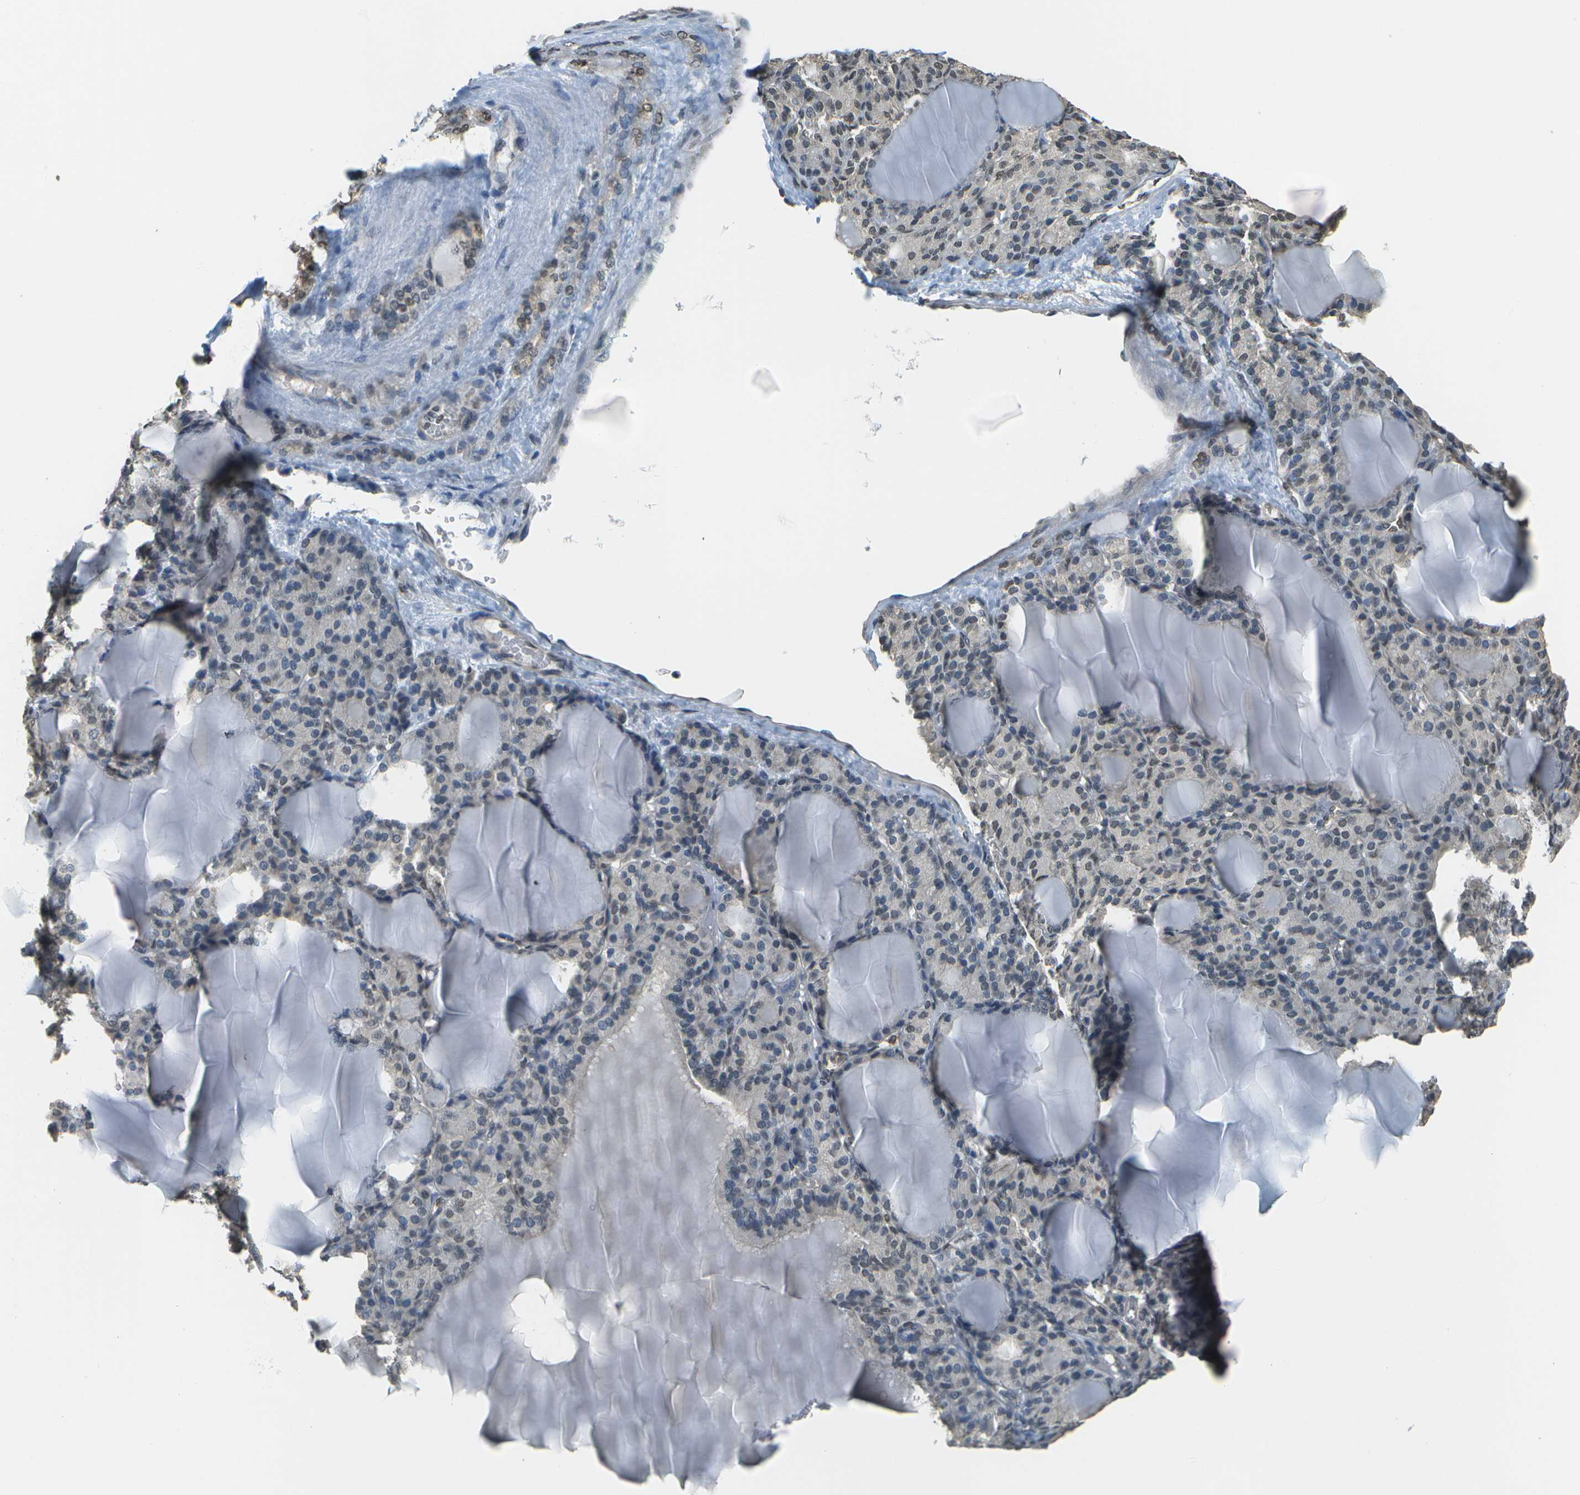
{"staining": {"intensity": "weak", "quantity": ">75%", "location": "cytoplasmic/membranous,nuclear"}, "tissue": "thyroid gland", "cell_type": "Glandular cells", "image_type": "normal", "snomed": [{"axis": "morphology", "description": "Normal tissue, NOS"}, {"axis": "topography", "description": "Thyroid gland"}], "caption": "This is an image of immunohistochemistry (IHC) staining of benign thyroid gland, which shows weak expression in the cytoplasmic/membranous,nuclear of glandular cells.", "gene": "ABL2", "patient": {"sex": "female", "age": 28}}